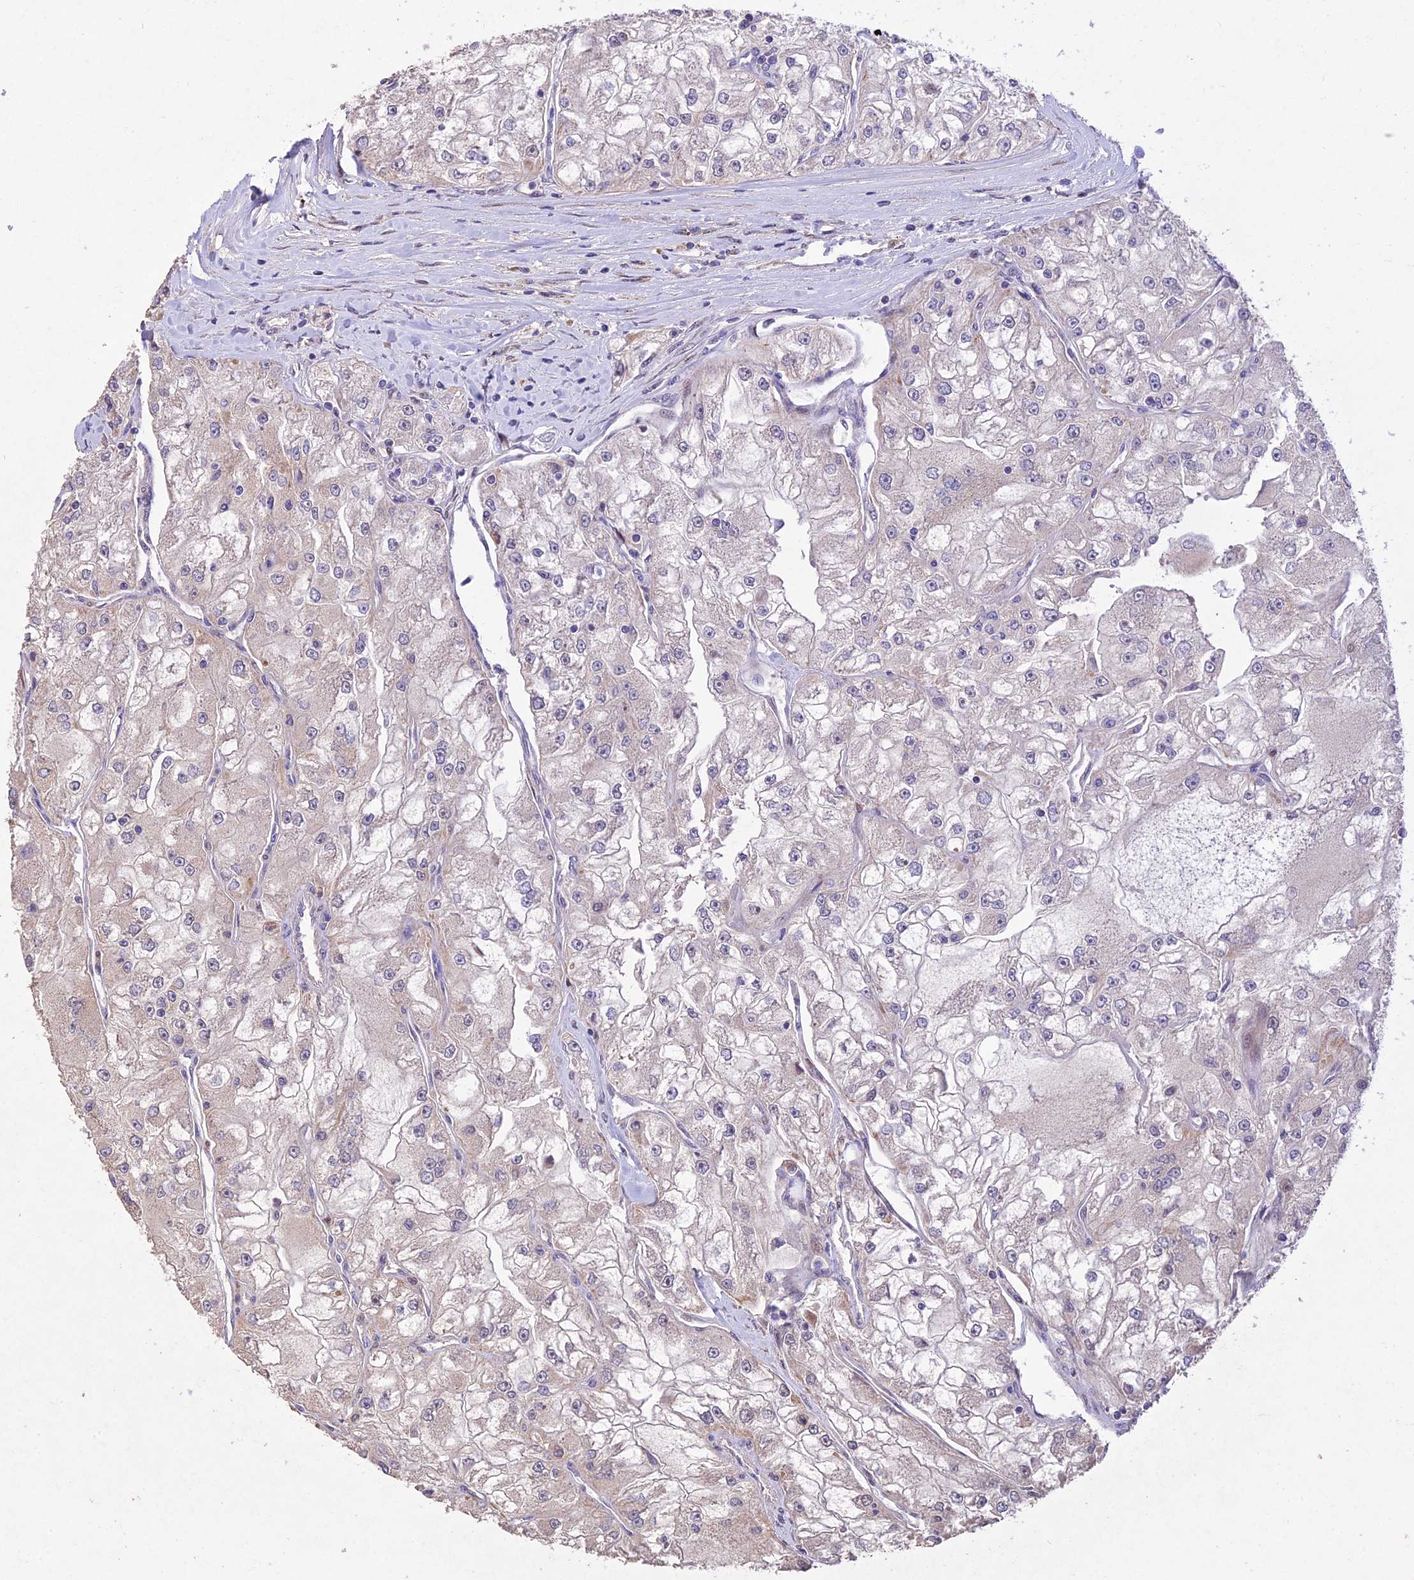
{"staining": {"intensity": "weak", "quantity": "<25%", "location": "nuclear"}, "tissue": "renal cancer", "cell_type": "Tumor cells", "image_type": "cancer", "snomed": [{"axis": "morphology", "description": "Adenocarcinoma, NOS"}, {"axis": "topography", "description": "Kidney"}], "caption": "Immunohistochemistry (IHC) of renal cancer exhibits no positivity in tumor cells.", "gene": "WDR55", "patient": {"sex": "female", "age": 72}}